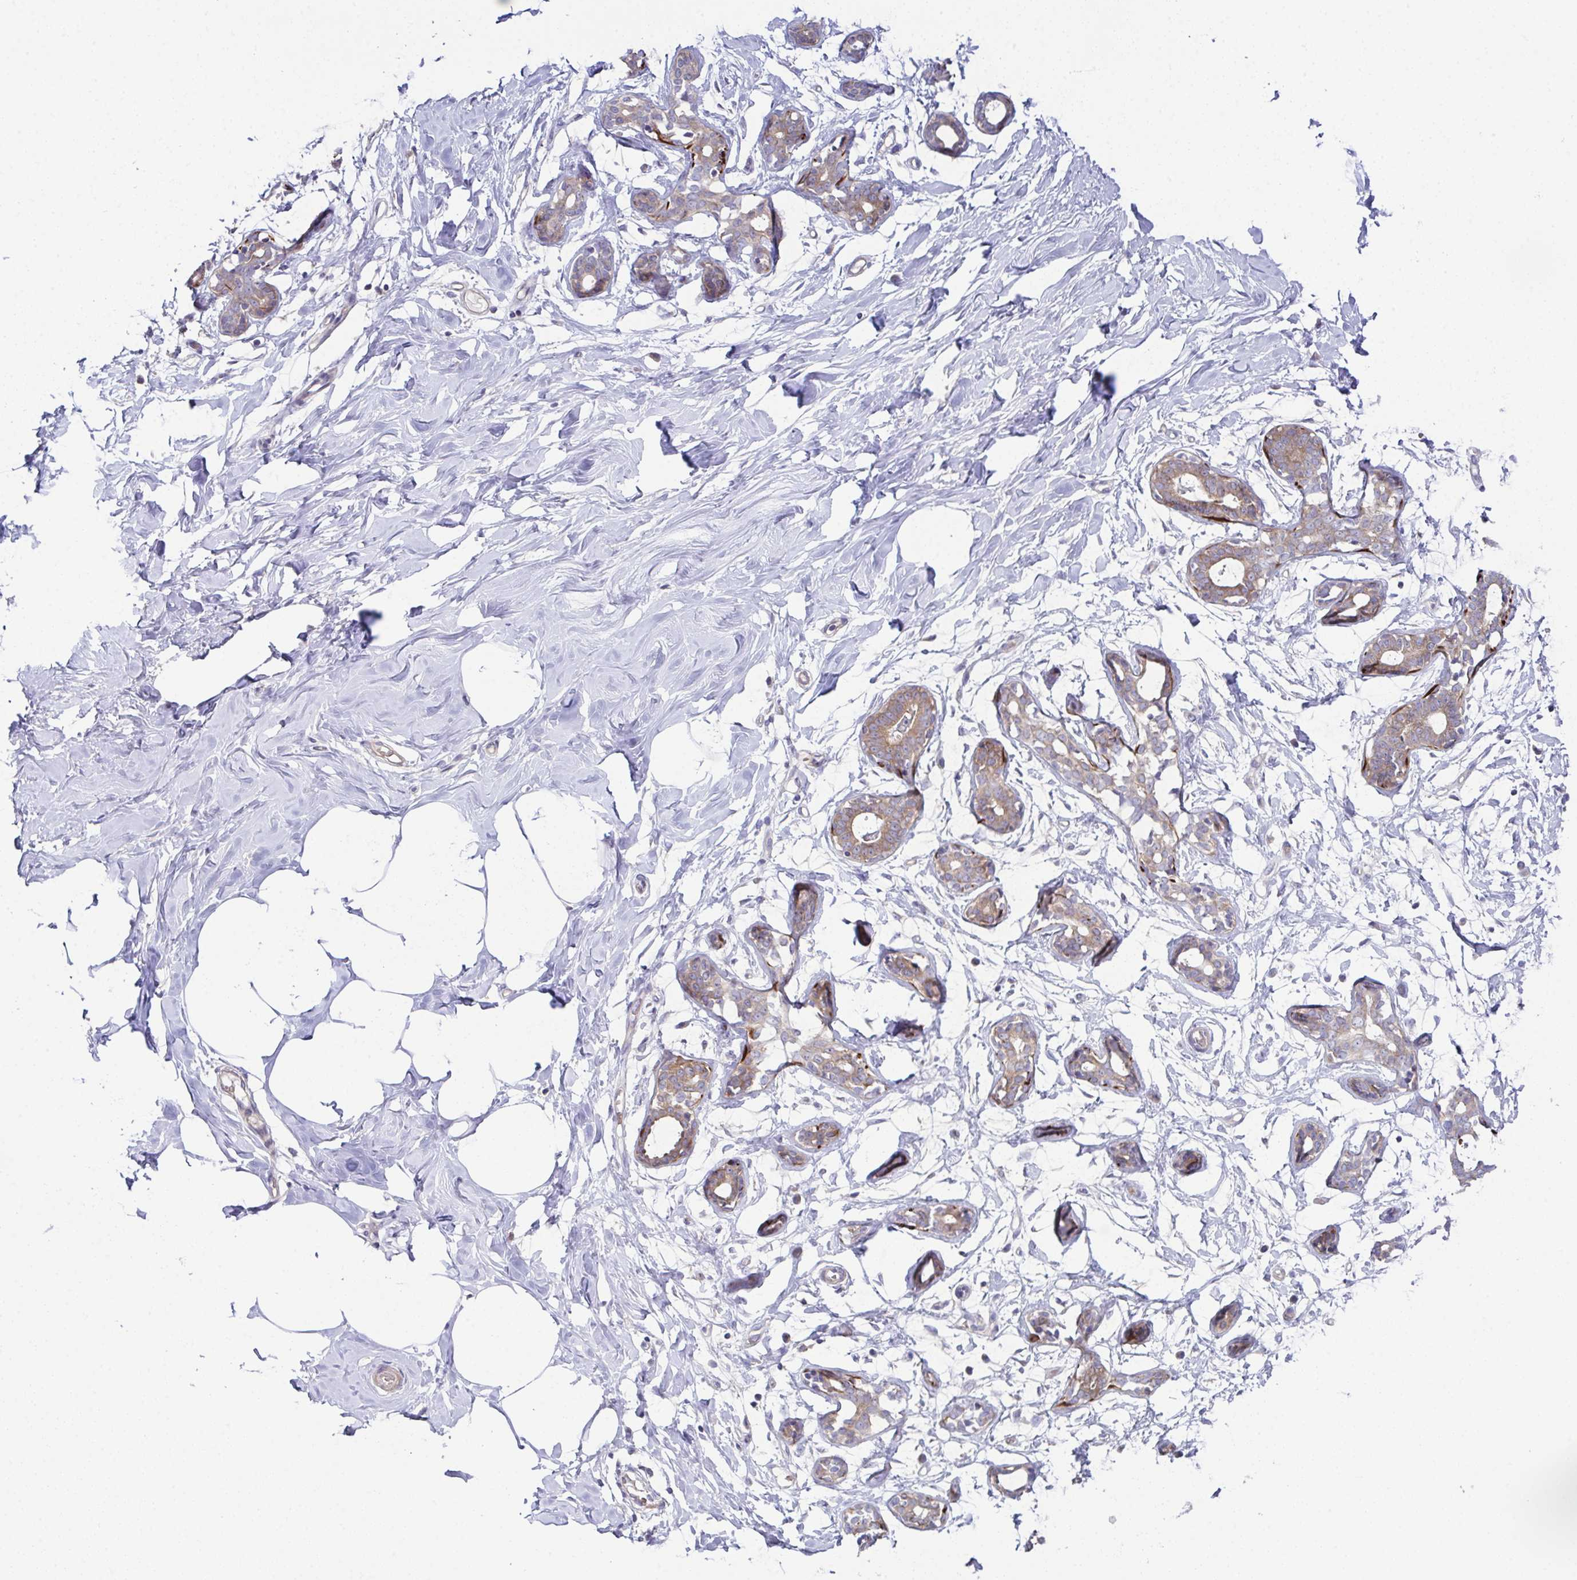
{"staining": {"intensity": "negative", "quantity": "none", "location": "none"}, "tissue": "breast", "cell_type": "Adipocytes", "image_type": "normal", "snomed": [{"axis": "morphology", "description": "Normal tissue, NOS"}, {"axis": "topography", "description": "Breast"}], "caption": "DAB immunohistochemical staining of normal breast shows no significant positivity in adipocytes.", "gene": "CFAP97D1", "patient": {"sex": "female", "age": 27}}